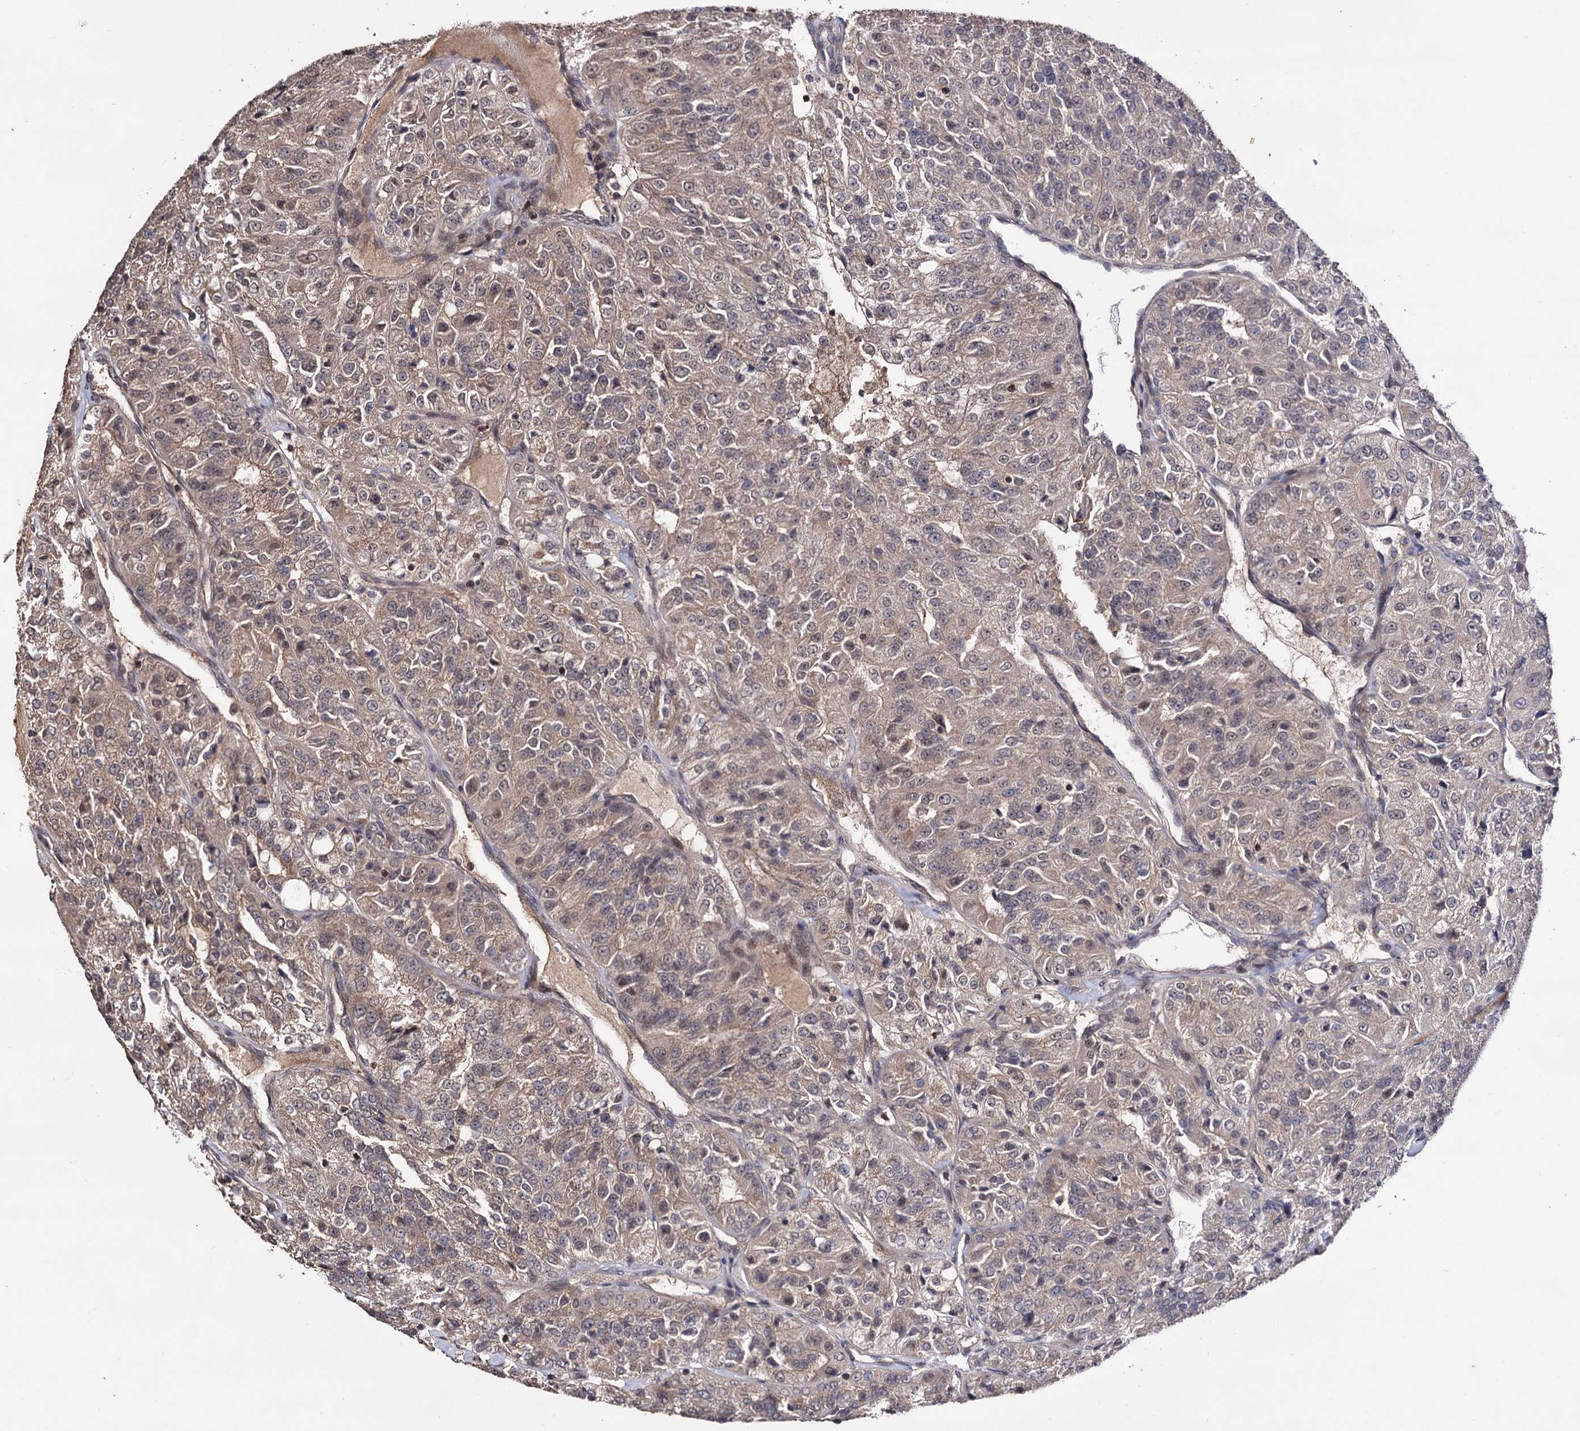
{"staining": {"intensity": "weak", "quantity": ">75%", "location": "cytoplasmic/membranous"}, "tissue": "renal cancer", "cell_type": "Tumor cells", "image_type": "cancer", "snomed": [{"axis": "morphology", "description": "Adenocarcinoma, NOS"}, {"axis": "topography", "description": "Kidney"}], "caption": "Protein expression by IHC demonstrates weak cytoplasmic/membranous expression in about >75% of tumor cells in renal cancer. (IHC, brightfield microscopy, high magnification).", "gene": "KLF5", "patient": {"sex": "female", "age": 63}}